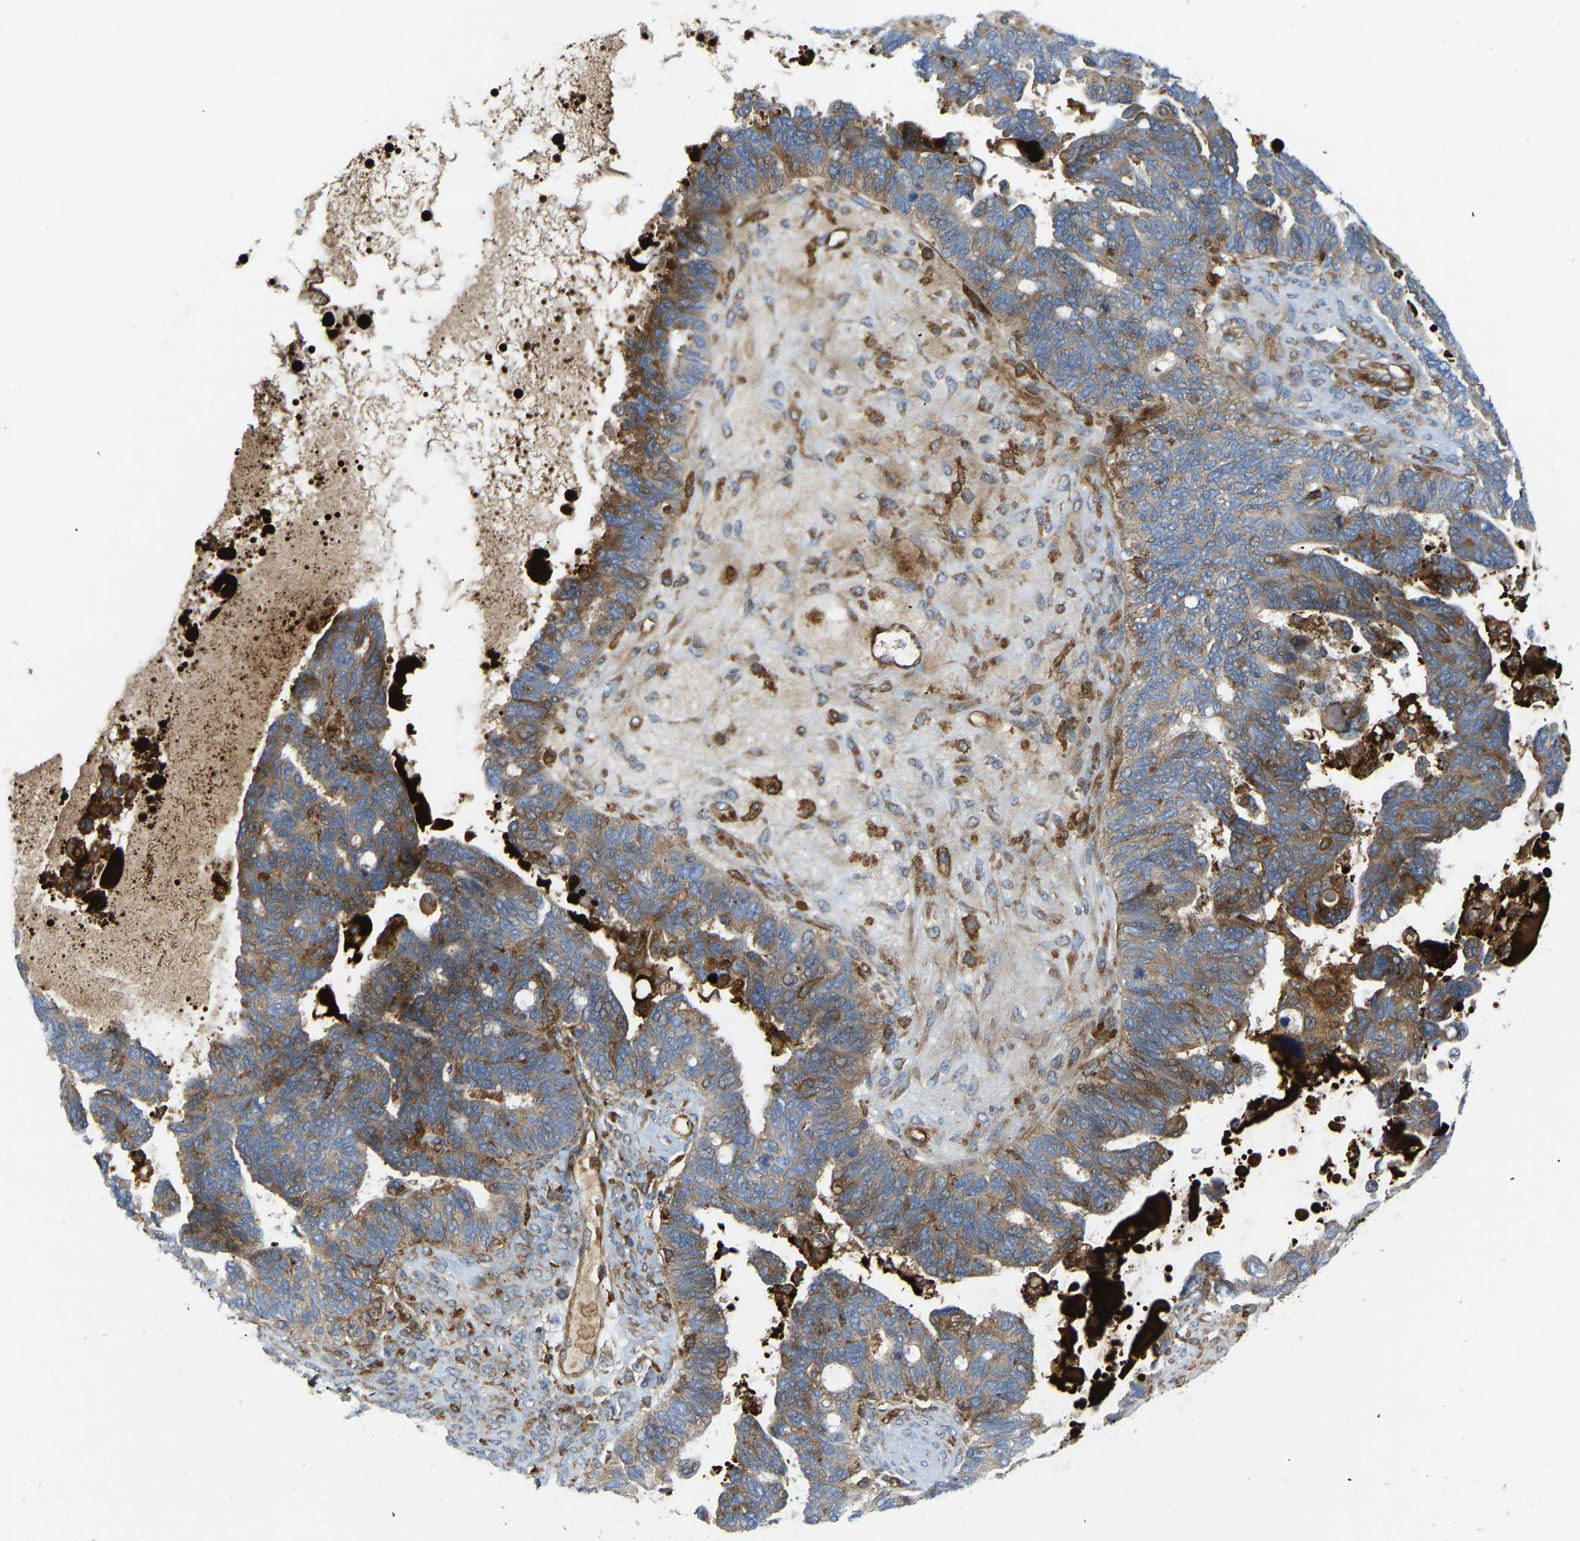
{"staining": {"intensity": "moderate", "quantity": "25%-75%", "location": "cytoplasmic/membranous"}, "tissue": "ovarian cancer", "cell_type": "Tumor cells", "image_type": "cancer", "snomed": [{"axis": "morphology", "description": "Cystadenocarcinoma, serous, NOS"}, {"axis": "topography", "description": "Ovary"}], "caption": "The histopathology image reveals a brown stain indicating the presence of a protein in the cytoplasmic/membranous of tumor cells in ovarian cancer (serous cystadenocarcinoma).", "gene": "PICALM", "patient": {"sex": "female", "age": 79}}